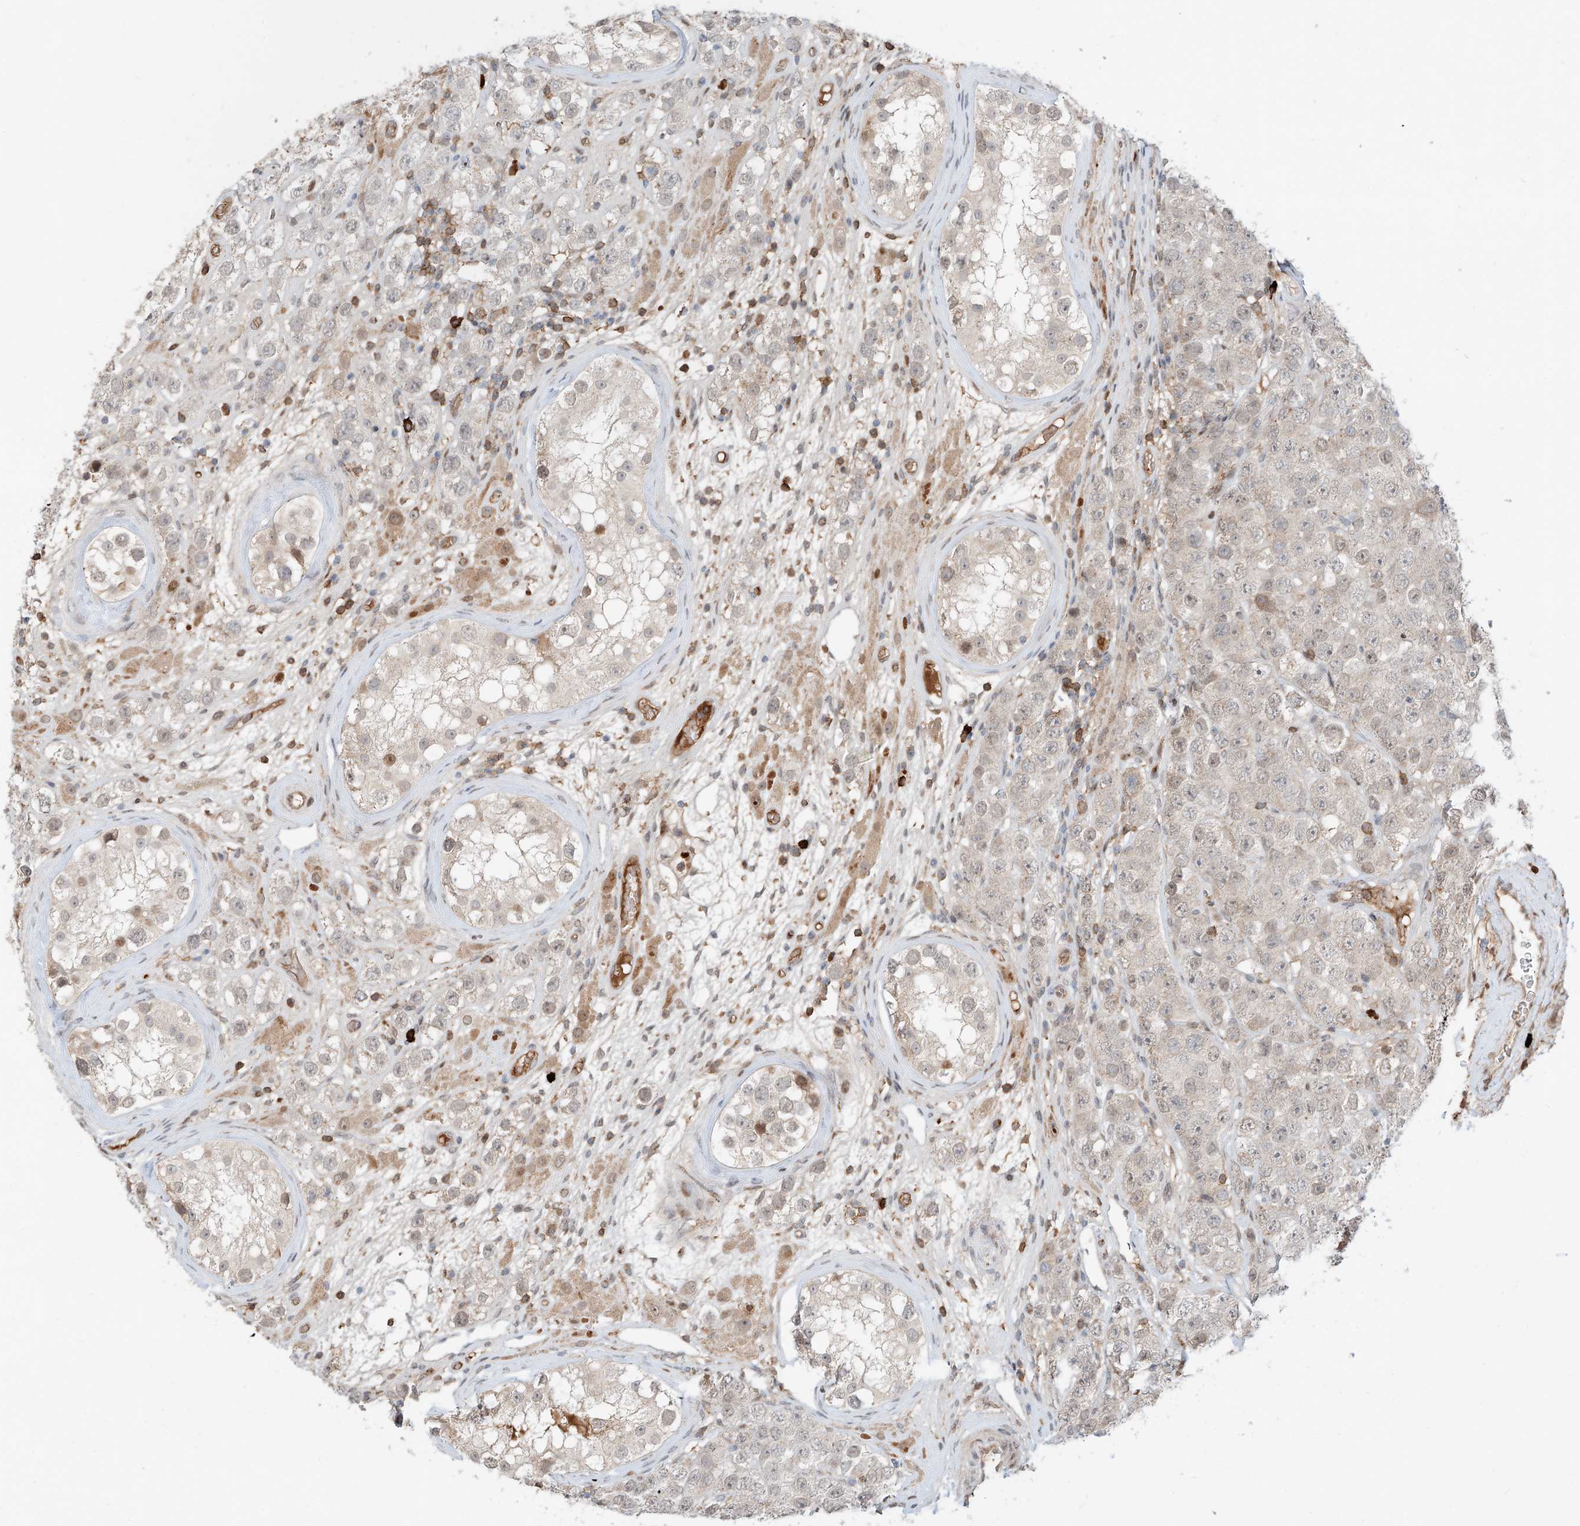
{"staining": {"intensity": "negative", "quantity": "none", "location": "none"}, "tissue": "testis cancer", "cell_type": "Tumor cells", "image_type": "cancer", "snomed": [{"axis": "morphology", "description": "Seminoma, NOS"}, {"axis": "topography", "description": "Testis"}], "caption": "DAB immunohistochemical staining of testis seminoma displays no significant expression in tumor cells.", "gene": "CEP162", "patient": {"sex": "male", "age": 28}}